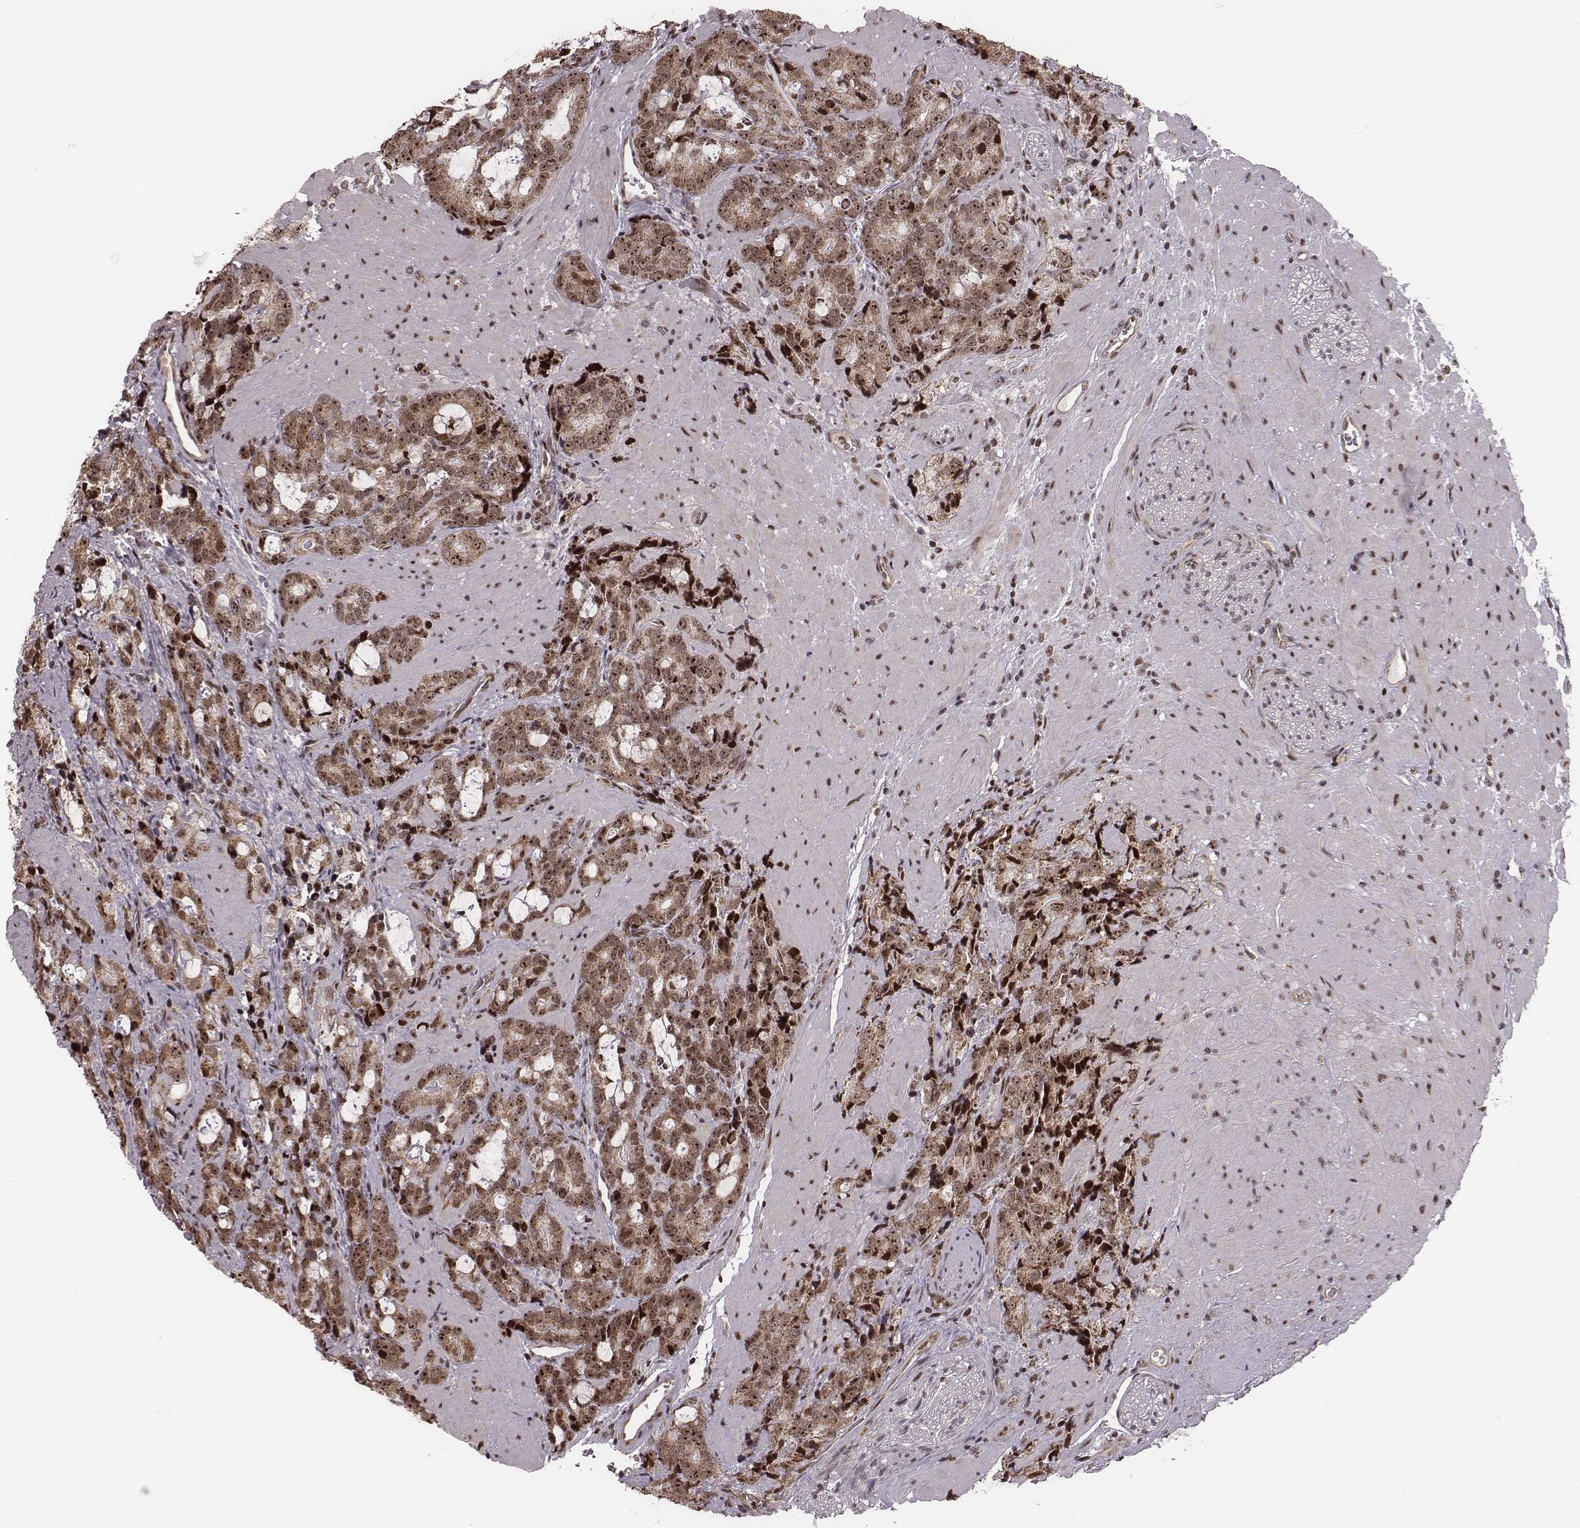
{"staining": {"intensity": "moderate", "quantity": ">75%", "location": "cytoplasmic/membranous,nuclear"}, "tissue": "prostate cancer", "cell_type": "Tumor cells", "image_type": "cancer", "snomed": [{"axis": "morphology", "description": "Adenocarcinoma, High grade"}, {"axis": "topography", "description": "Prostate"}], "caption": "Protein expression analysis of high-grade adenocarcinoma (prostate) shows moderate cytoplasmic/membranous and nuclear positivity in approximately >75% of tumor cells.", "gene": "VRK3", "patient": {"sex": "male", "age": 74}}